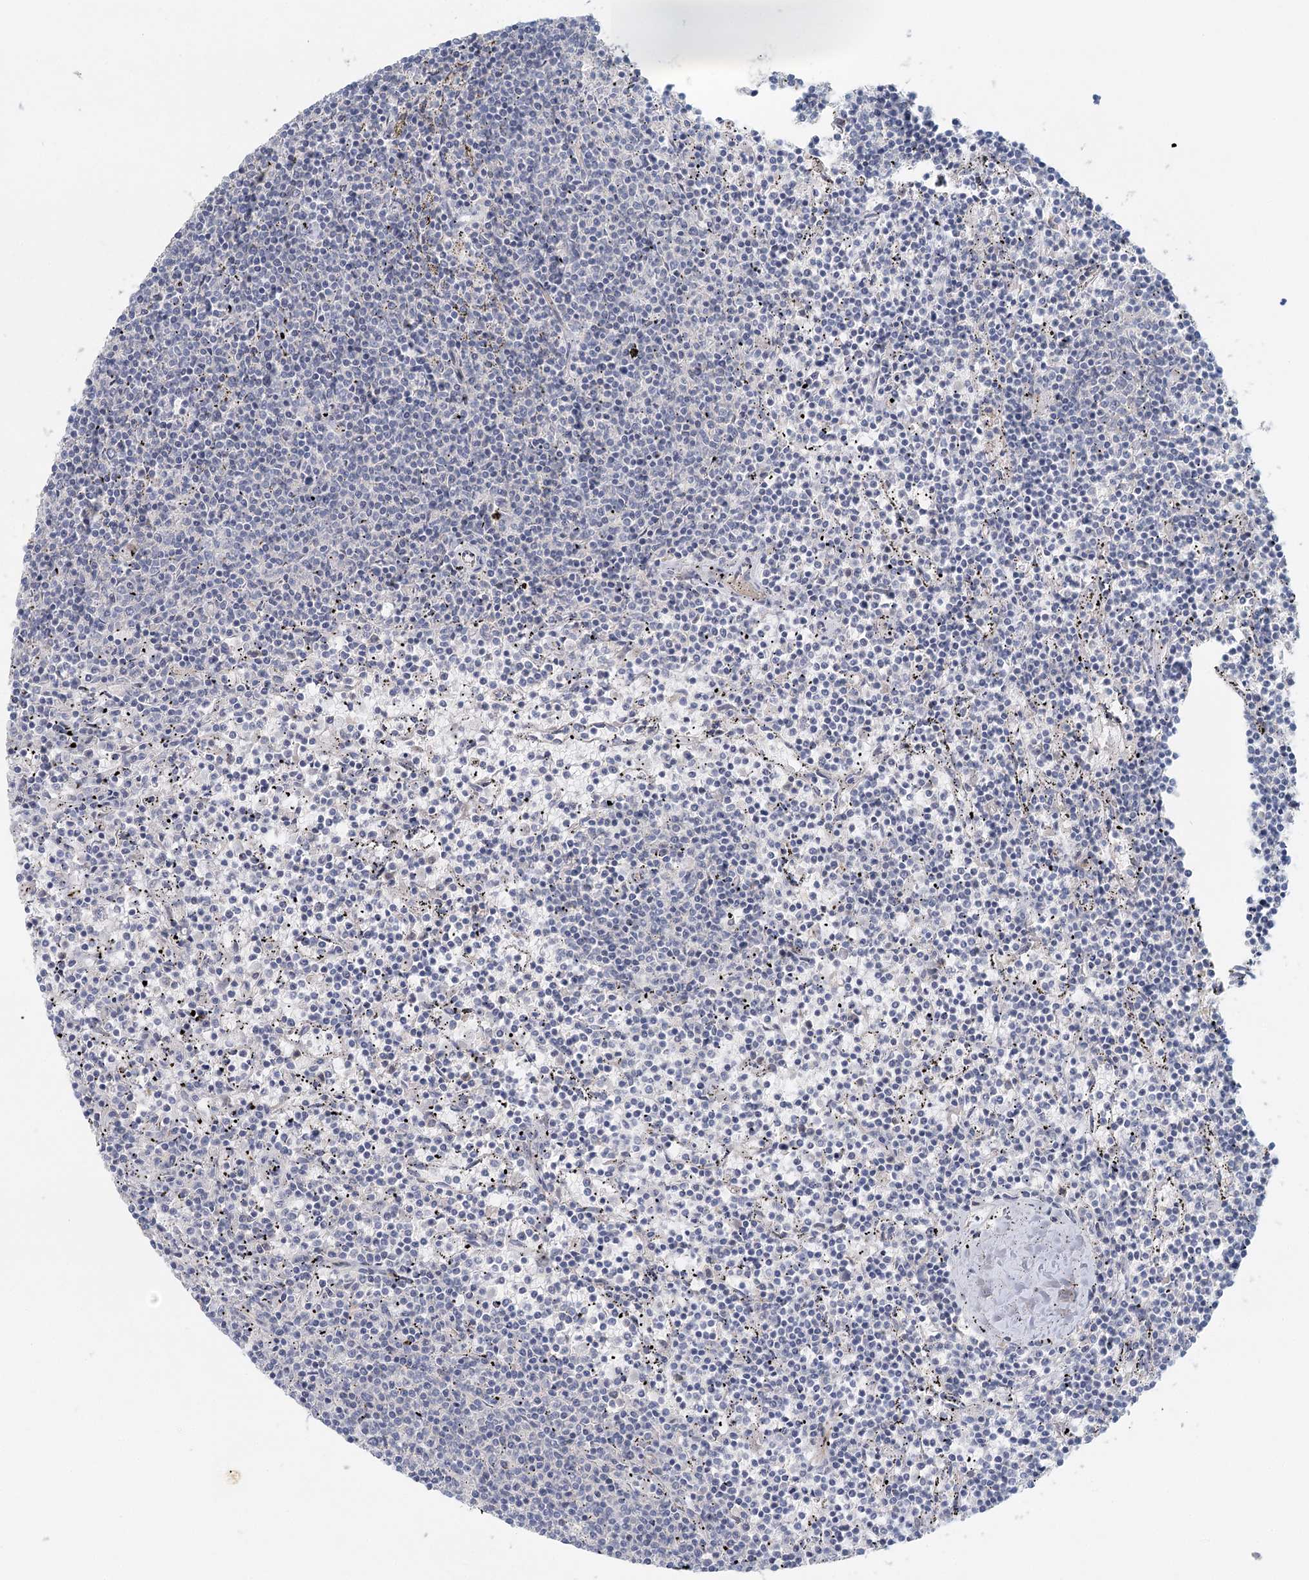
{"staining": {"intensity": "negative", "quantity": "none", "location": "none"}, "tissue": "lymphoma", "cell_type": "Tumor cells", "image_type": "cancer", "snomed": [{"axis": "morphology", "description": "Malignant lymphoma, non-Hodgkin's type, Low grade"}, {"axis": "topography", "description": "Spleen"}], "caption": "This is an IHC micrograph of lymphoma. There is no positivity in tumor cells.", "gene": "DNMBP", "patient": {"sex": "female", "age": 50}}